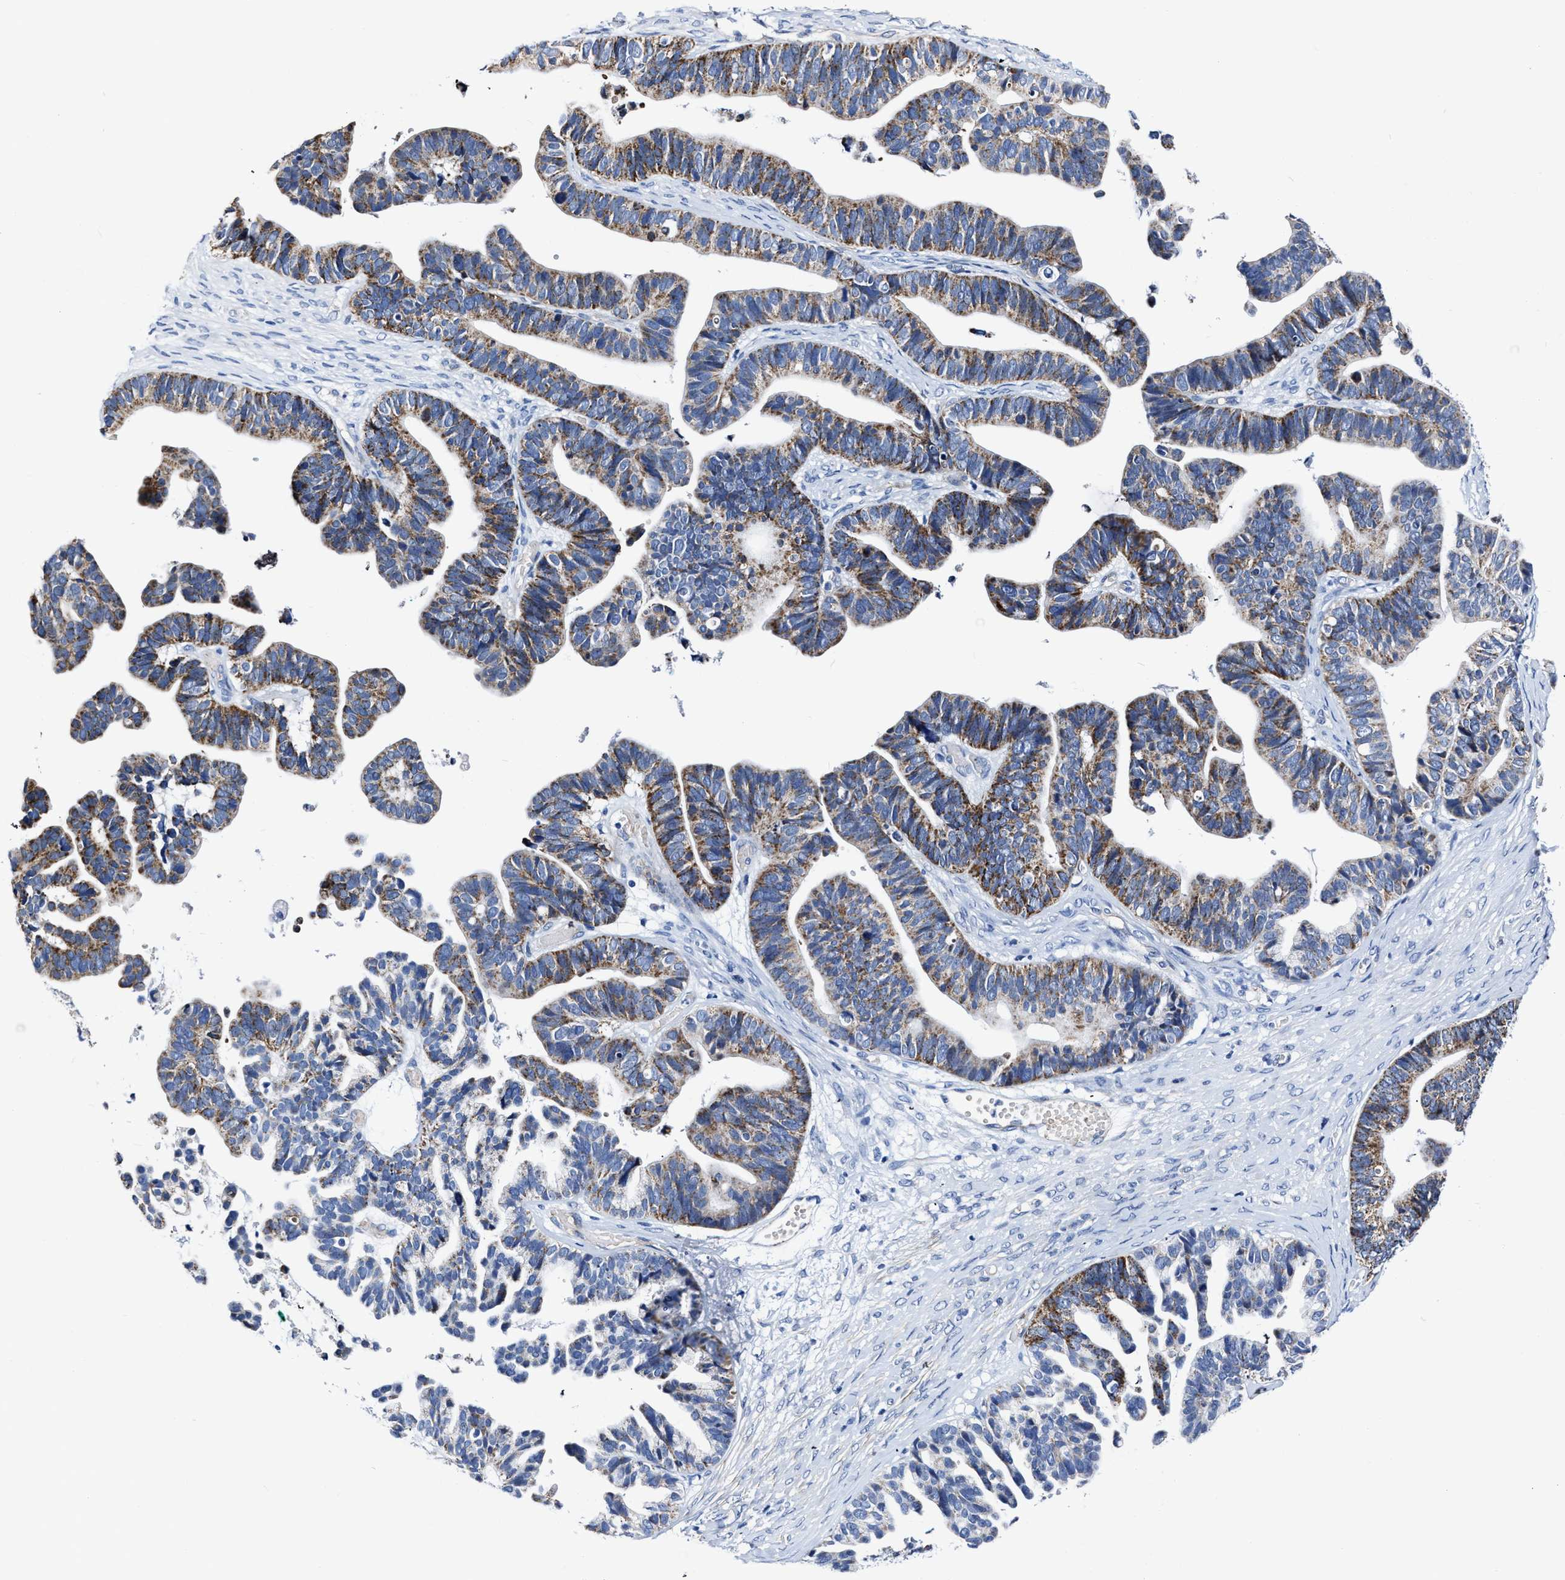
{"staining": {"intensity": "moderate", "quantity": ">75%", "location": "cytoplasmic/membranous"}, "tissue": "ovarian cancer", "cell_type": "Tumor cells", "image_type": "cancer", "snomed": [{"axis": "morphology", "description": "Cystadenocarcinoma, serous, NOS"}, {"axis": "topography", "description": "Ovary"}], "caption": "Immunohistochemistry (IHC) (DAB (3,3'-diaminobenzidine)) staining of ovarian serous cystadenocarcinoma shows moderate cytoplasmic/membranous protein positivity in approximately >75% of tumor cells. (DAB IHC with brightfield microscopy, high magnification).", "gene": "KCNMB3", "patient": {"sex": "female", "age": 56}}